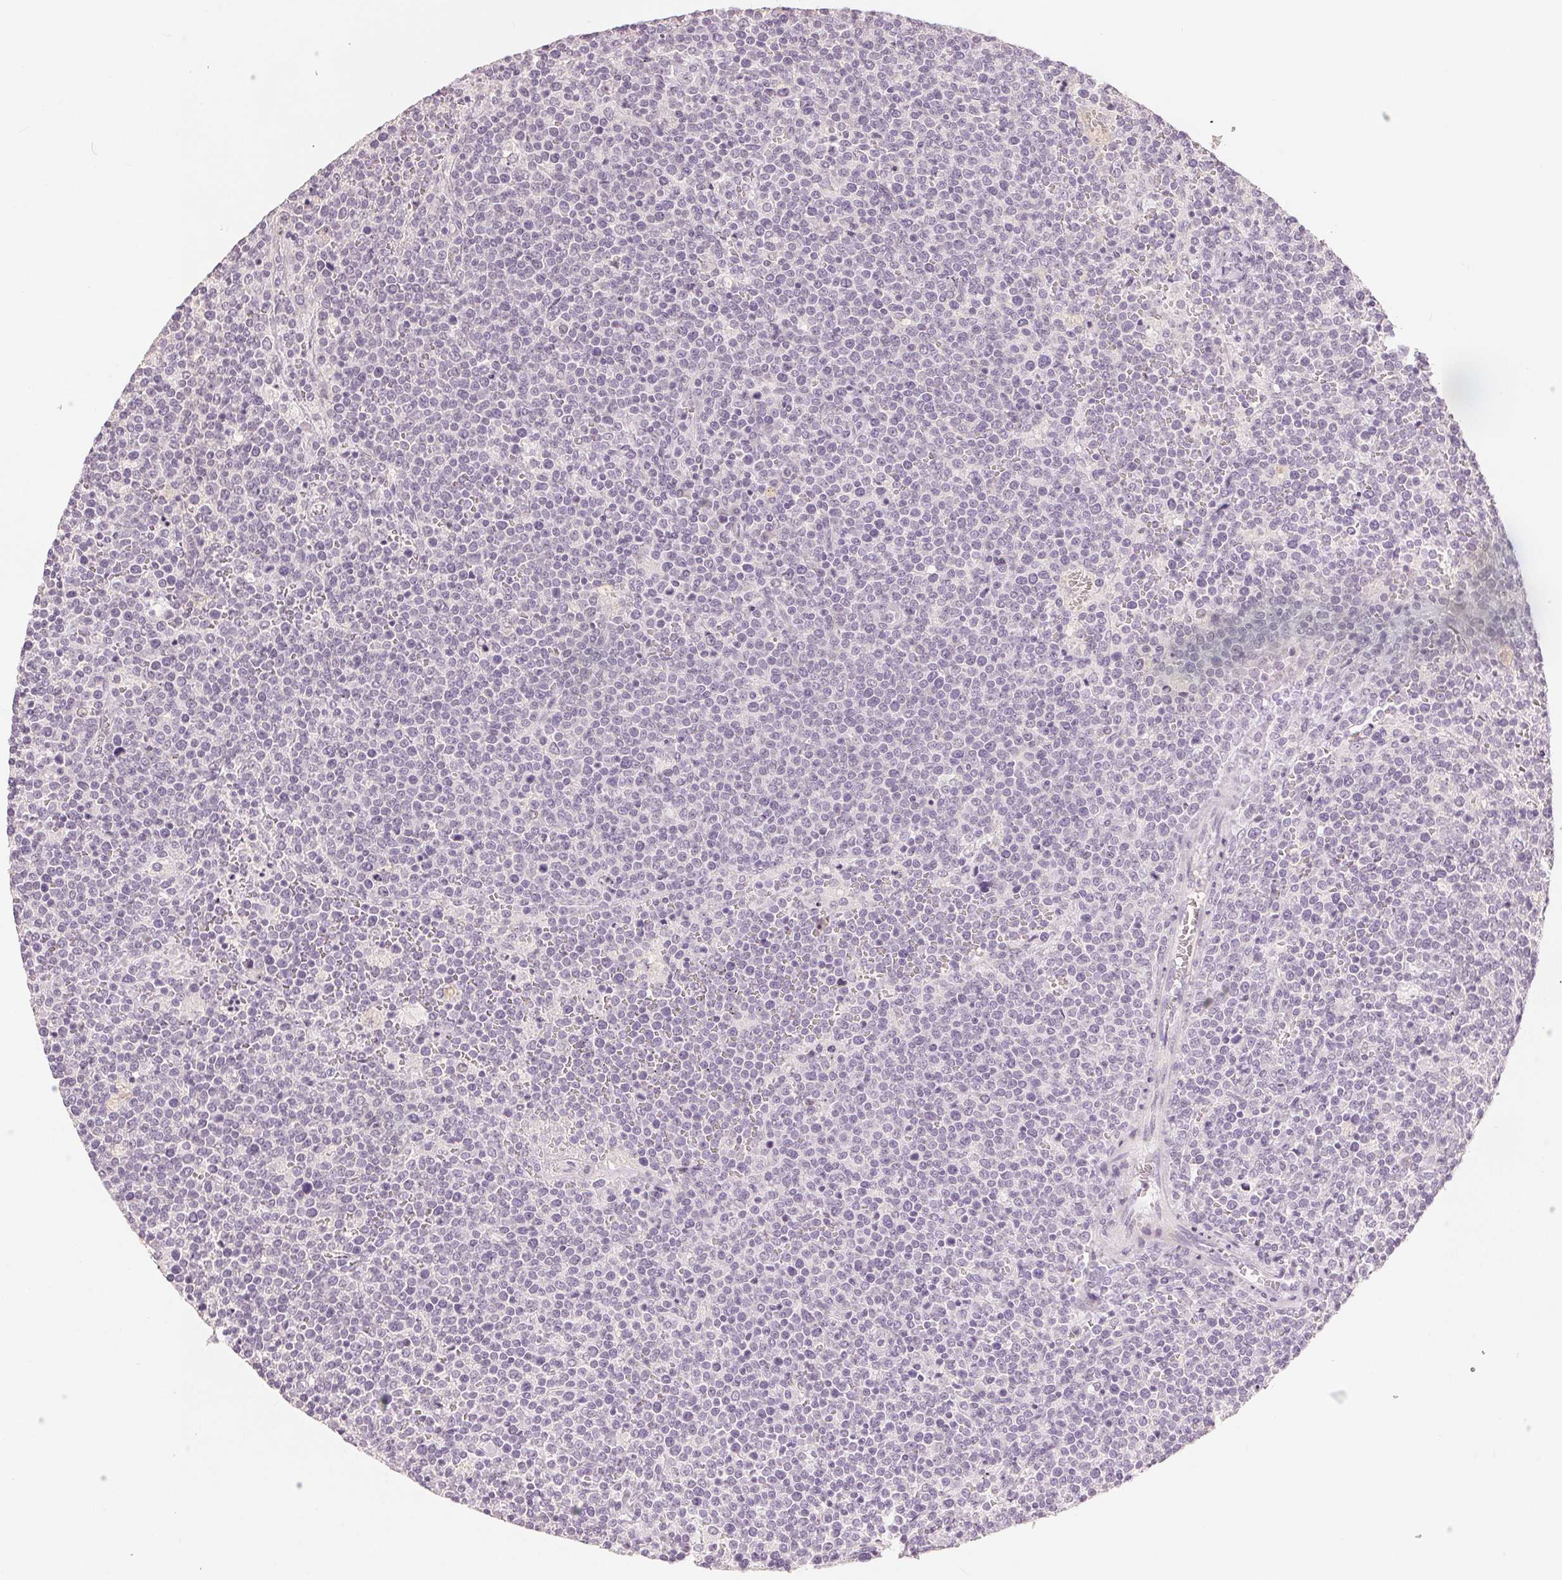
{"staining": {"intensity": "negative", "quantity": "none", "location": "none"}, "tissue": "lymphoma", "cell_type": "Tumor cells", "image_type": "cancer", "snomed": [{"axis": "morphology", "description": "Malignant lymphoma, non-Hodgkin's type, High grade"}, {"axis": "topography", "description": "Lymph node"}], "caption": "Tumor cells show no significant expression in malignant lymphoma, non-Hodgkin's type (high-grade).", "gene": "SLC27A5", "patient": {"sex": "male", "age": 61}}